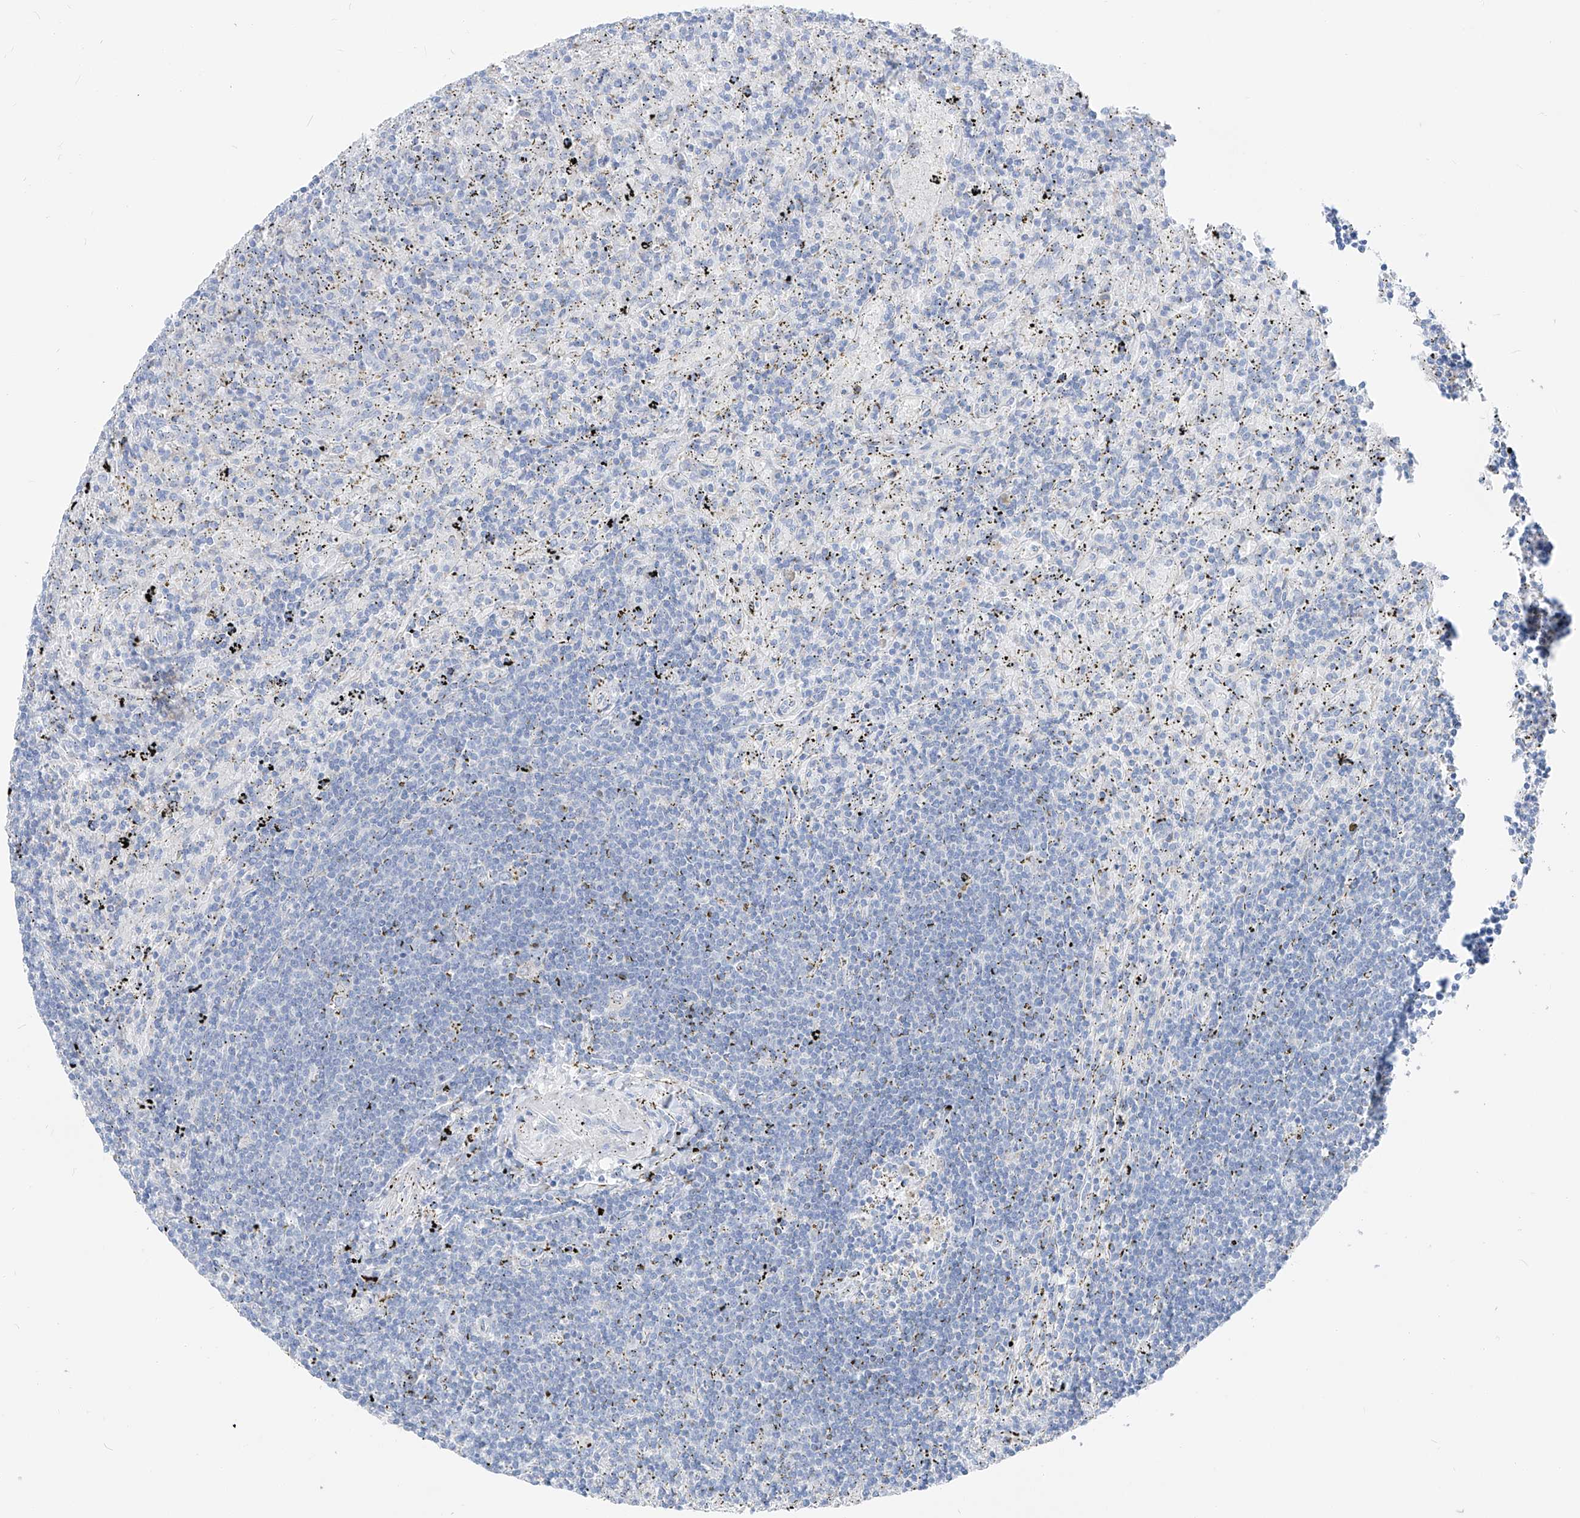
{"staining": {"intensity": "negative", "quantity": "none", "location": "none"}, "tissue": "lymphoma", "cell_type": "Tumor cells", "image_type": "cancer", "snomed": [{"axis": "morphology", "description": "Malignant lymphoma, non-Hodgkin's type, Low grade"}, {"axis": "topography", "description": "Spleen"}], "caption": "Tumor cells show no significant expression in lymphoma.", "gene": "UFL1", "patient": {"sex": "male", "age": 76}}